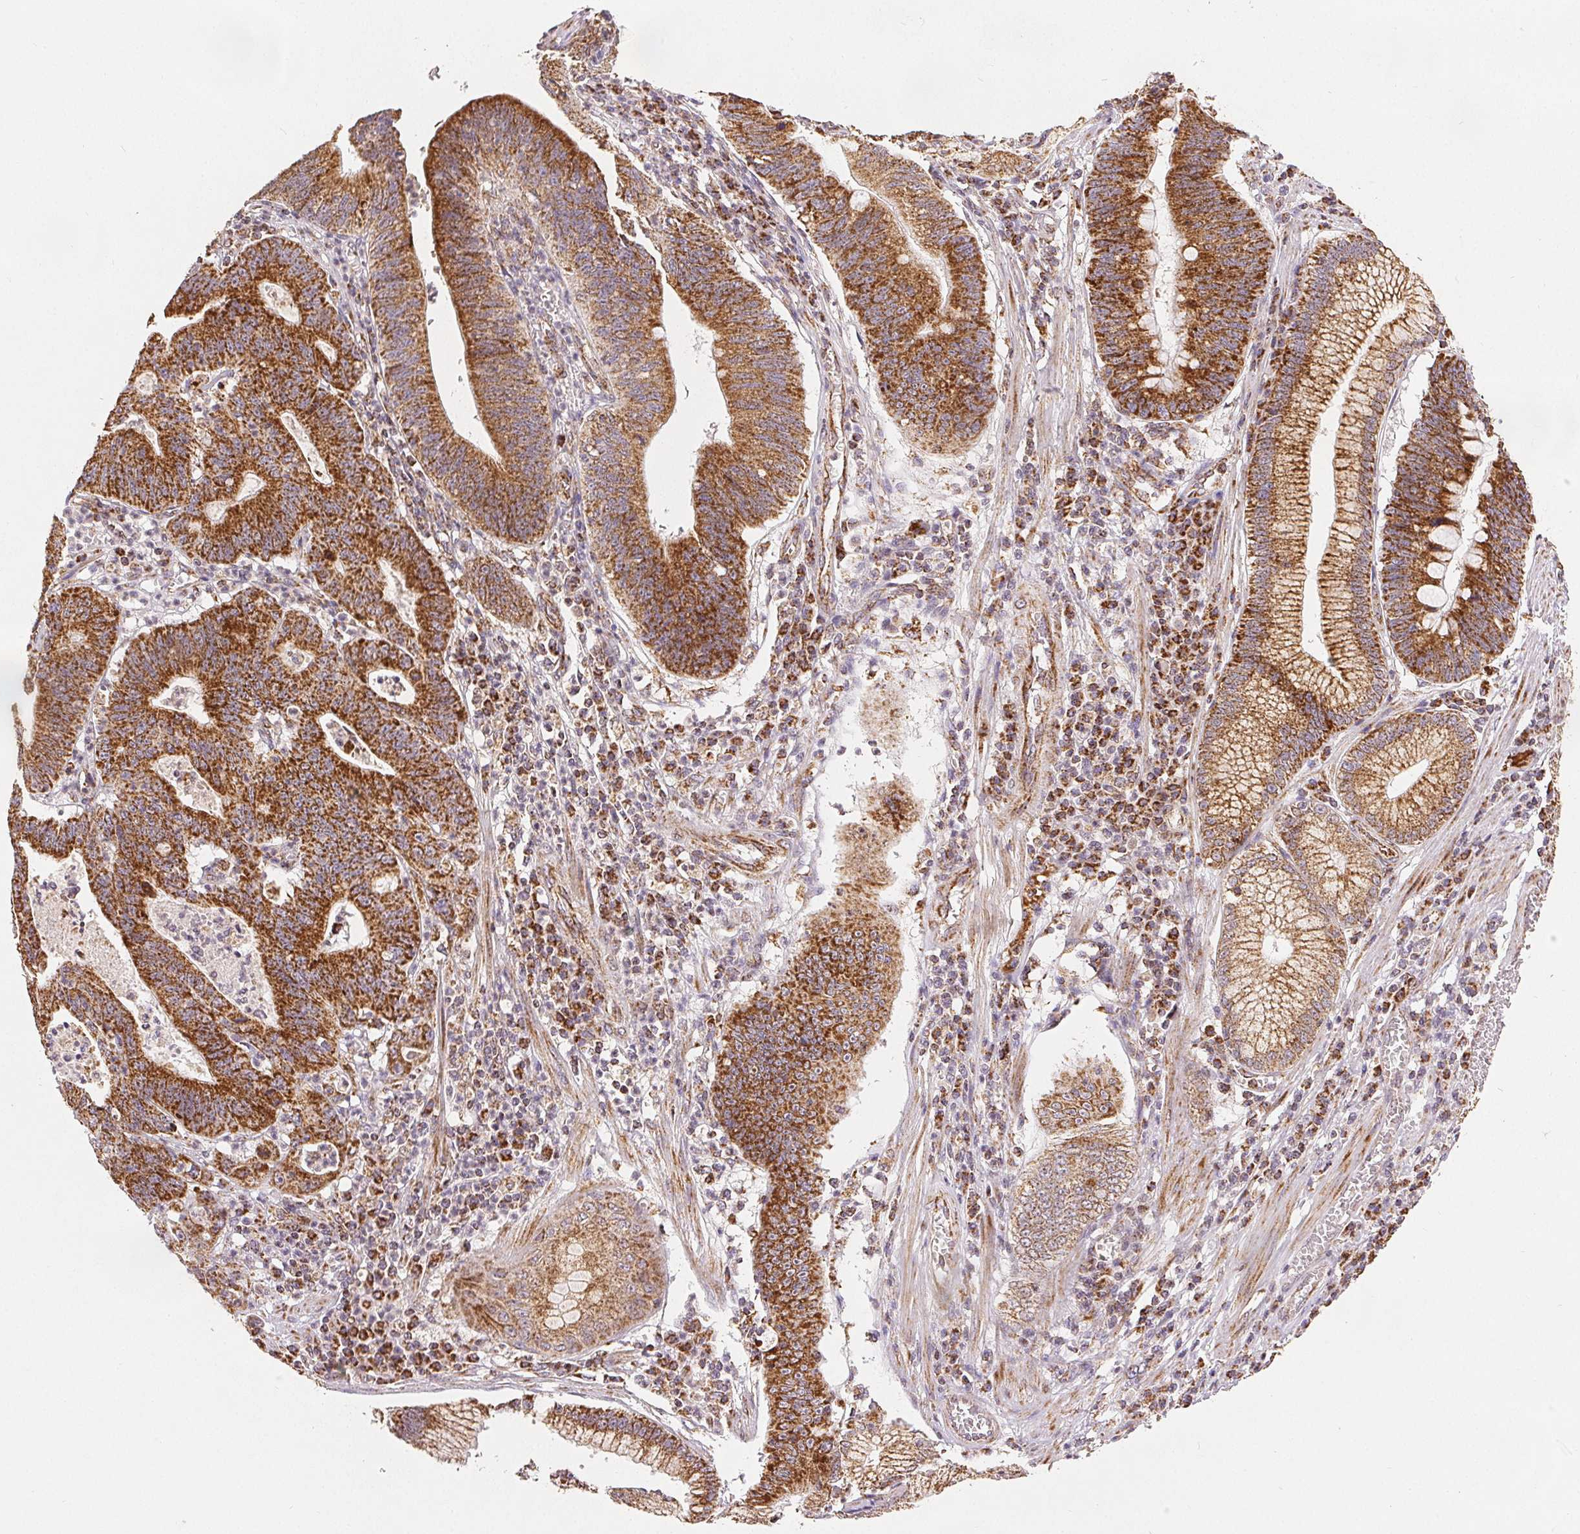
{"staining": {"intensity": "strong", "quantity": ">75%", "location": "cytoplasmic/membranous"}, "tissue": "stomach cancer", "cell_type": "Tumor cells", "image_type": "cancer", "snomed": [{"axis": "morphology", "description": "Adenocarcinoma, NOS"}, {"axis": "topography", "description": "Stomach"}], "caption": "Immunohistochemical staining of stomach cancer shows strong cytoplasmic/membranous protein staining in about >75% of tumor cells. (DAB (3,3'-diaminobenzidine) IHC, brown staining for protein, blue staining for nuclei).", "gene": "SDHB", "patient": {"sex": "male", "age": 59}}